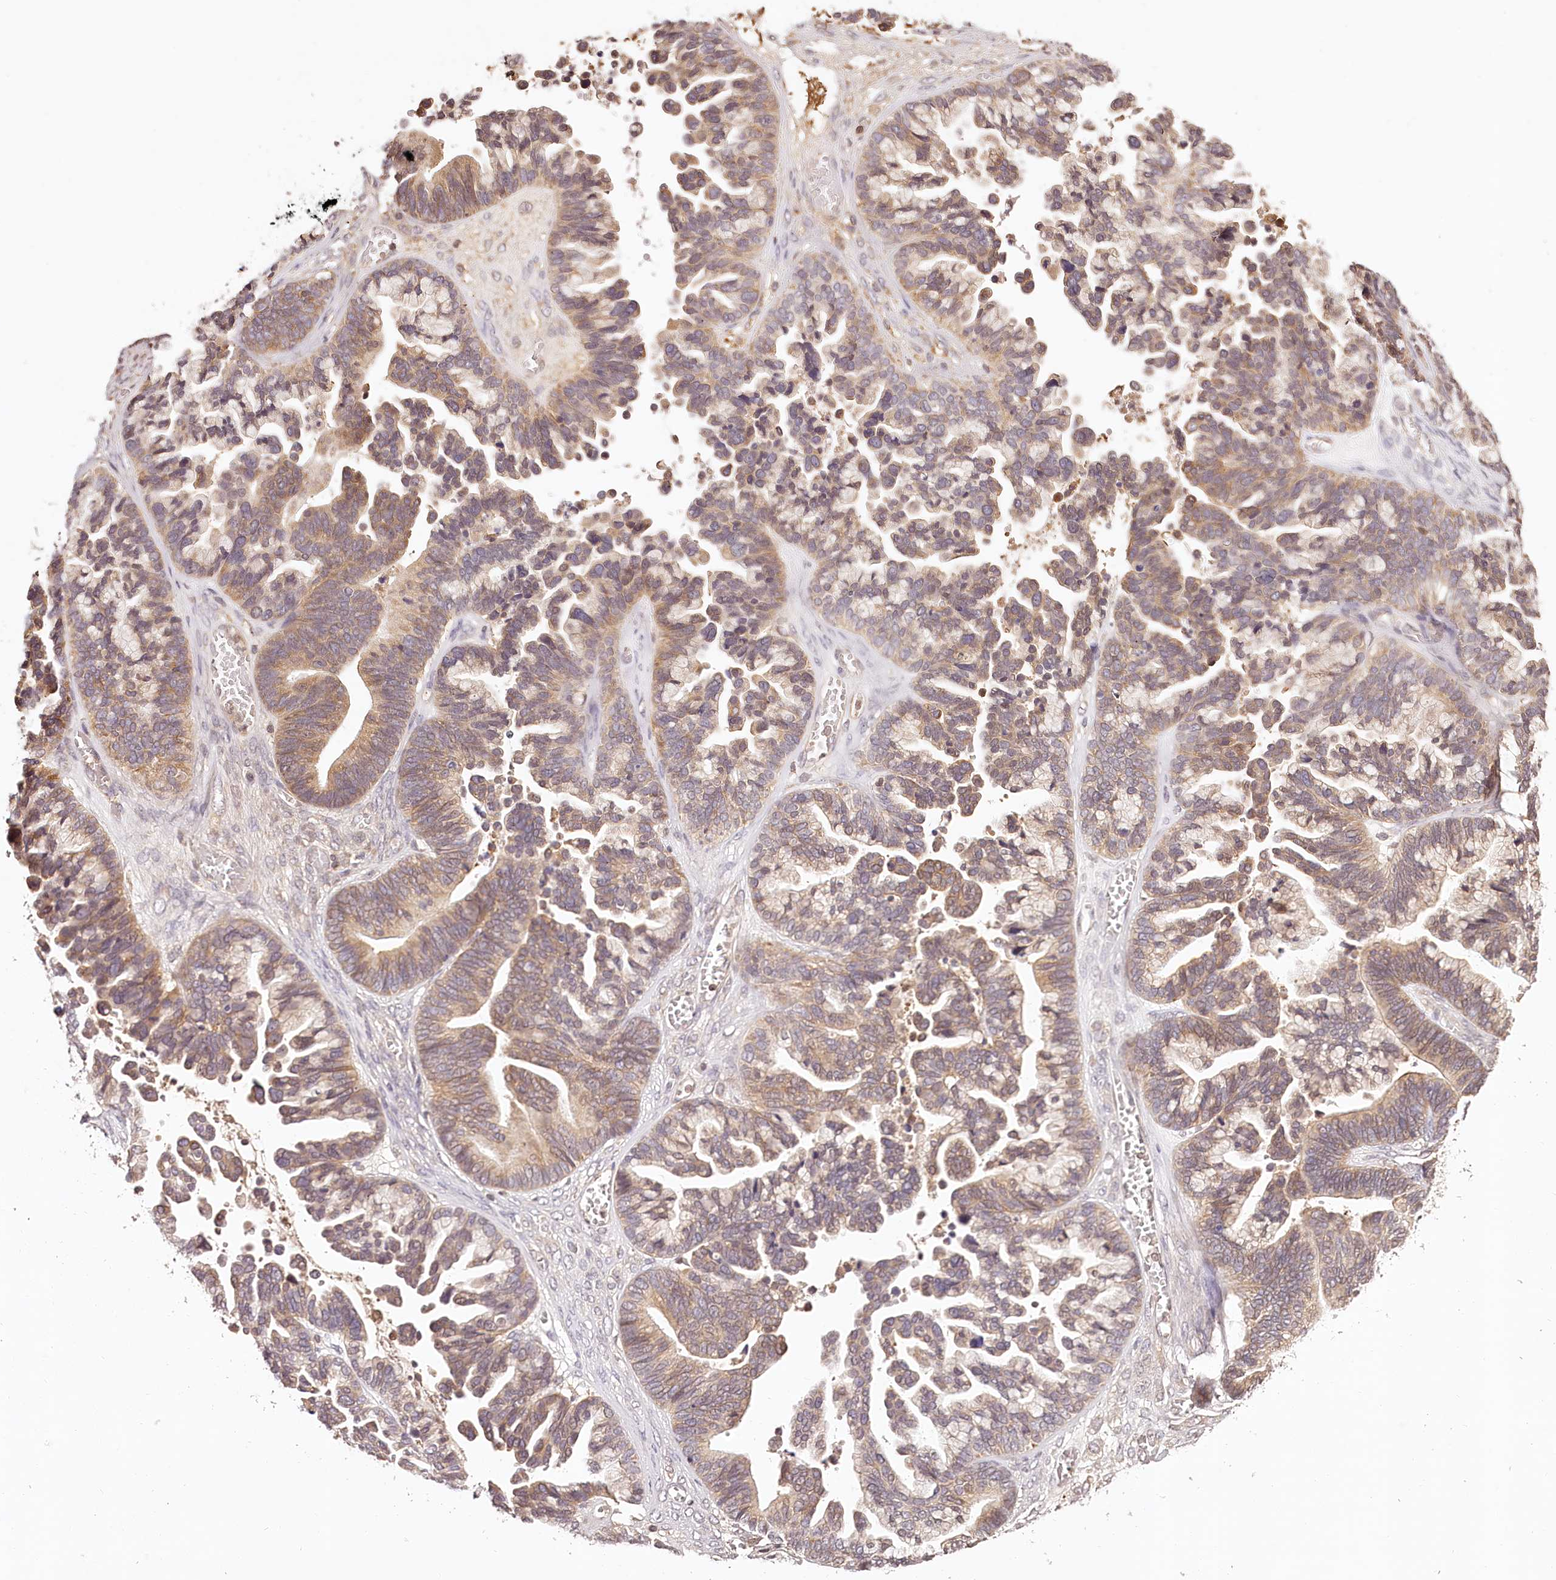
{"staining": {"intensity": "weak", "quantity": ">75%", "location": "cytoplasmic/membranous"}, "tissue": "ovarian cancer", "cell_type": "Tumor cells", "image_type": "cancer", "snomed": [{"axis": "morphology", "description": "Cystadenocarcinoma, serous, NOS"}, {"axis": "topography", "description": "Ovary"}], "caption": "Ovarian cancer (serous cystadenocarcinoma) stained for a protein shows weak cytoplasmic/membranous positivity in tumor cells.", "gene": "SYNGR1", "patient": {"sex": "female", "age": 56}}